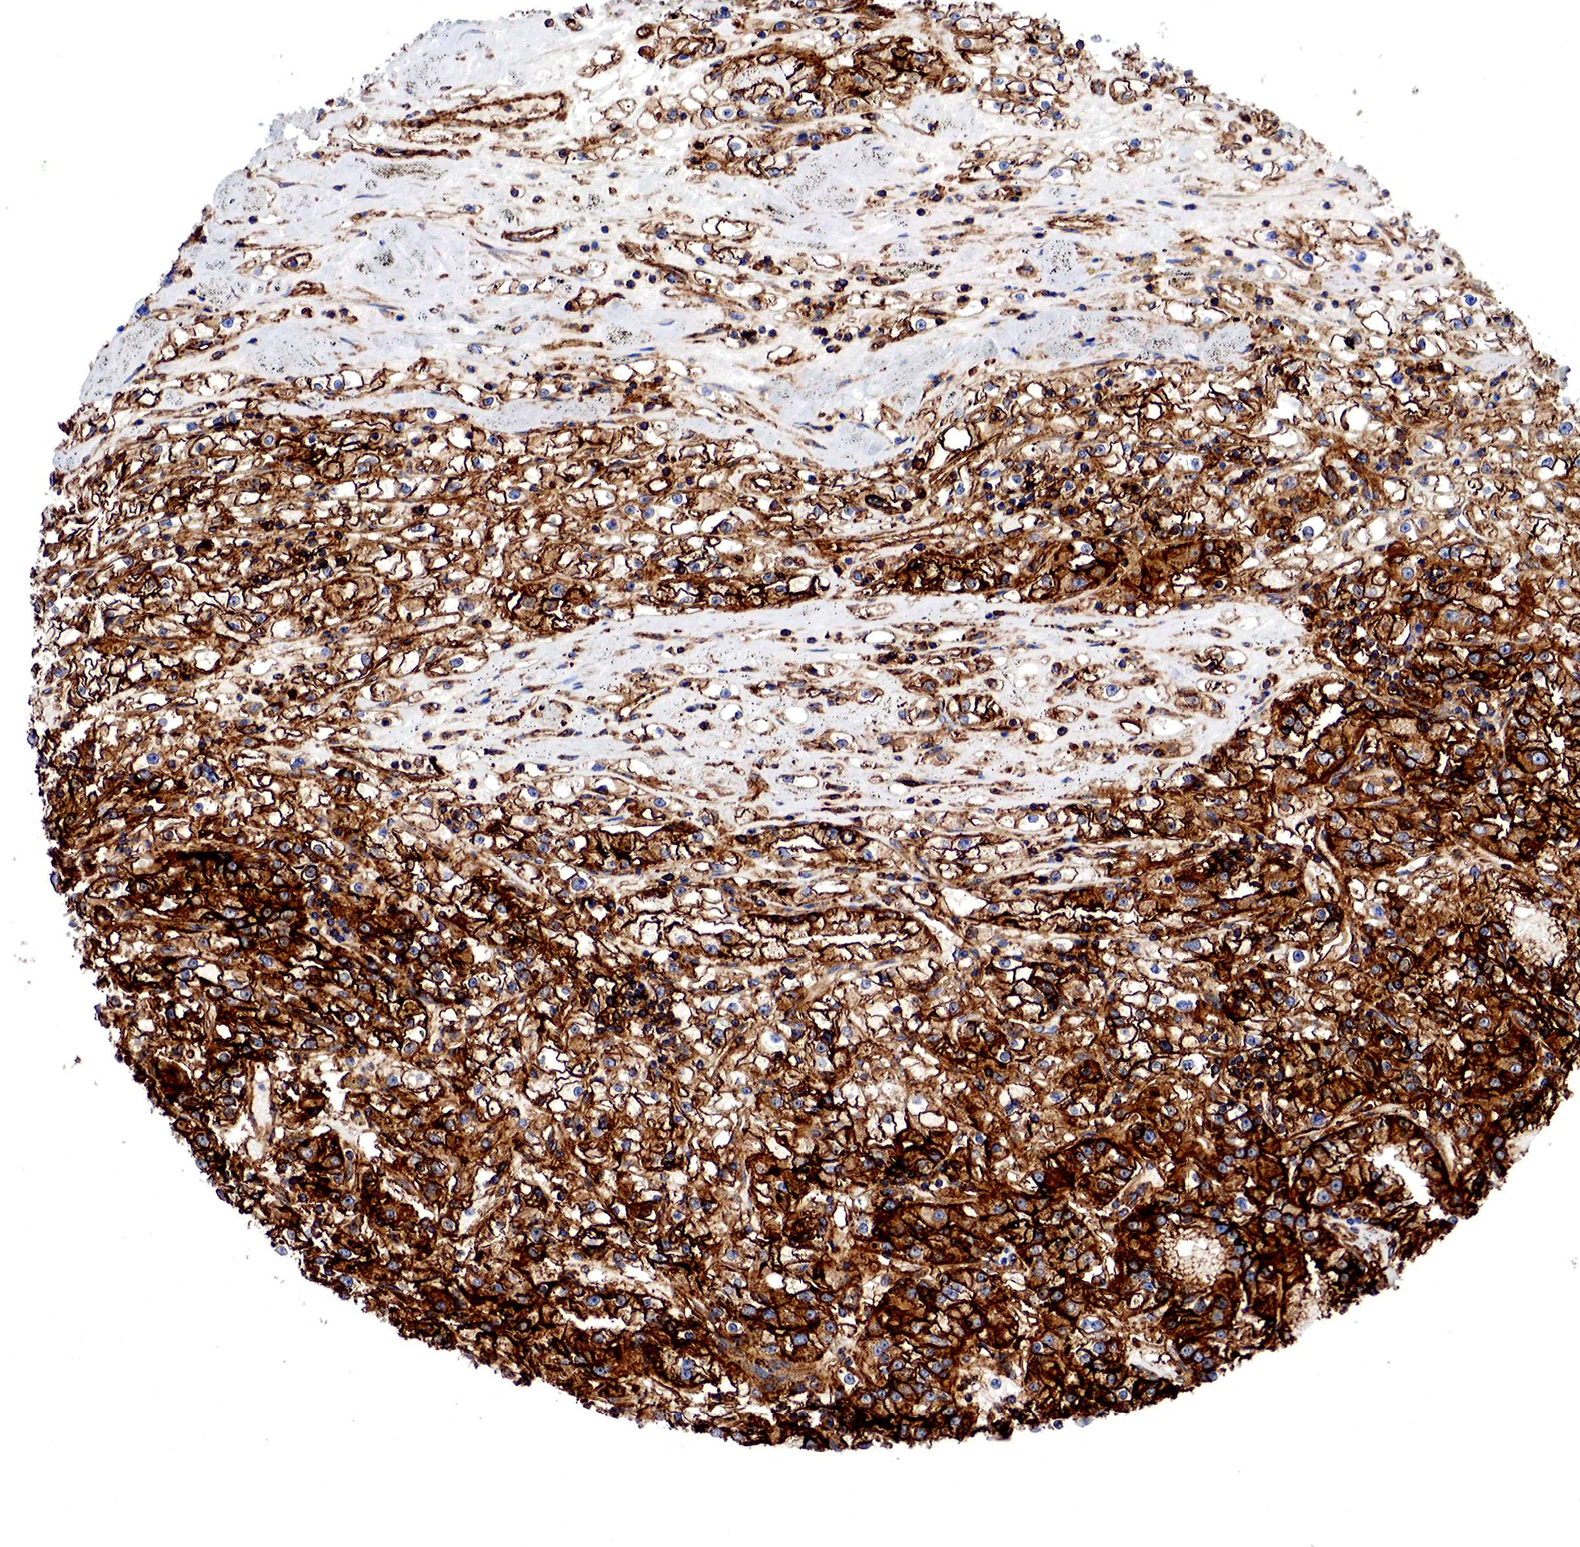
{"staining": {"intensity": "strong", "quantity": ">75%", "location": "cytoplasmic/membranous,nuclear"}, "tissue": "renal cancer", "cell_type": "Tumor cells", "image_type": "cancer", "snomed": [{"axis": "morphology", "description": "Adenocarcinoma, NOS"}, {"axis": "topography", "description": "Kidney"}], "caption": "Immunohistochemical staining of renal cancer reveals strong cytoplasmic/membranous and nuclear protein expression in approximately >75% of tumor cells.", "gene": "PABIR2", "patient": {"sex": "male", "age": 56}}